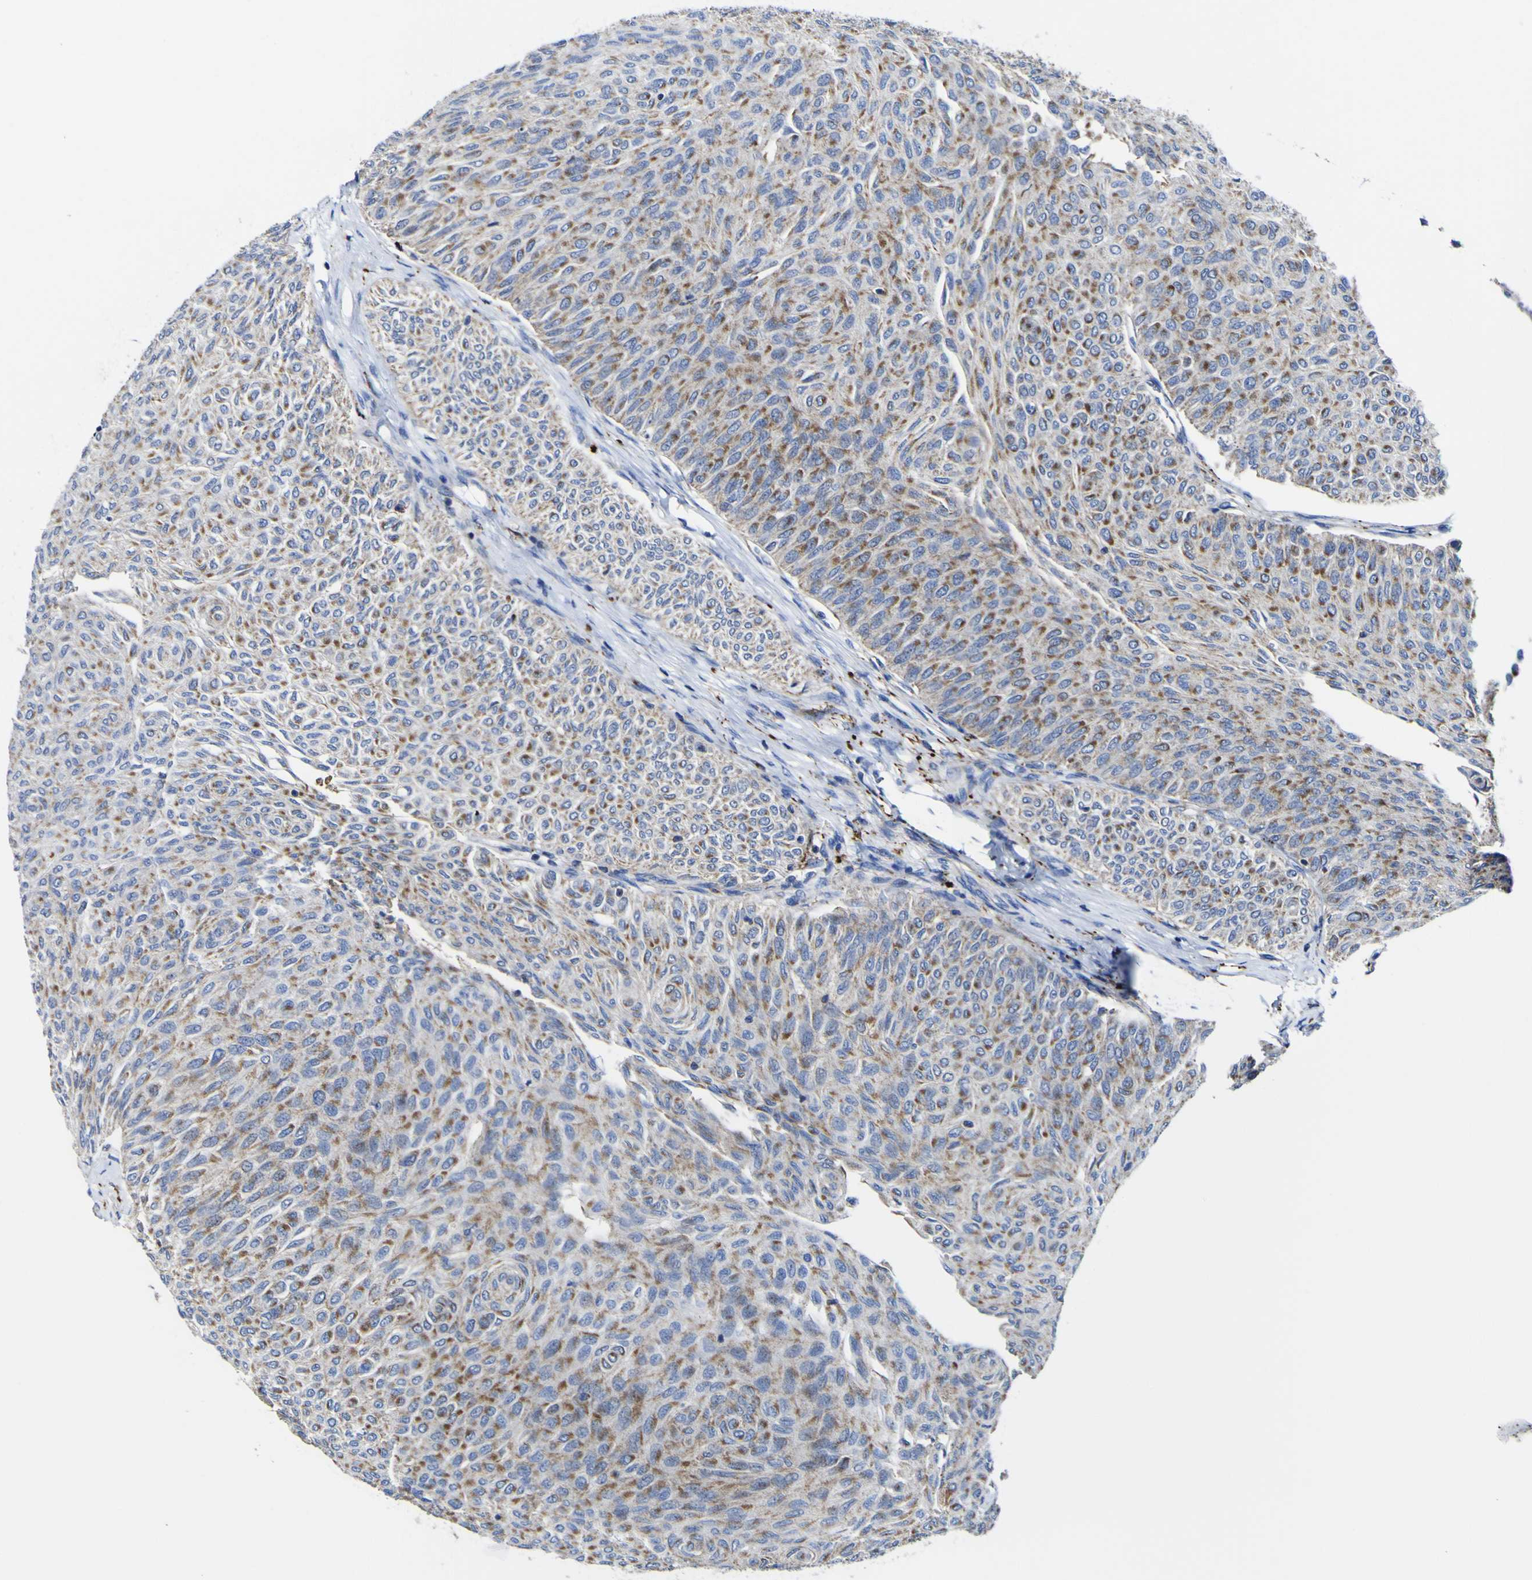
{"staining": {"intensity": "moderate", "quantity": ">75%", "location": "cytoplasmic/membranous"}, "tissue": "urothelial cancer", "cell_type": "Tumor cells", "image_type": "cancer", "snomed": [{"axis": "morphology", "description": "Urothelial carcinoma, Low grade"}, {"axis": "topography", "description": "Urinary bladder"}], "caption": "IHC micrograph of neoplastic tissue: urothelial cancer stained using IHC shows medium levels of moderate protein expression localized specifically in the cytoplasmic/membranous of tumor cells, appearing as a cytoplasmic/membranous brown color.", "gene": "CCDC90B", "patient": {"sex": "male", "age": 78}}